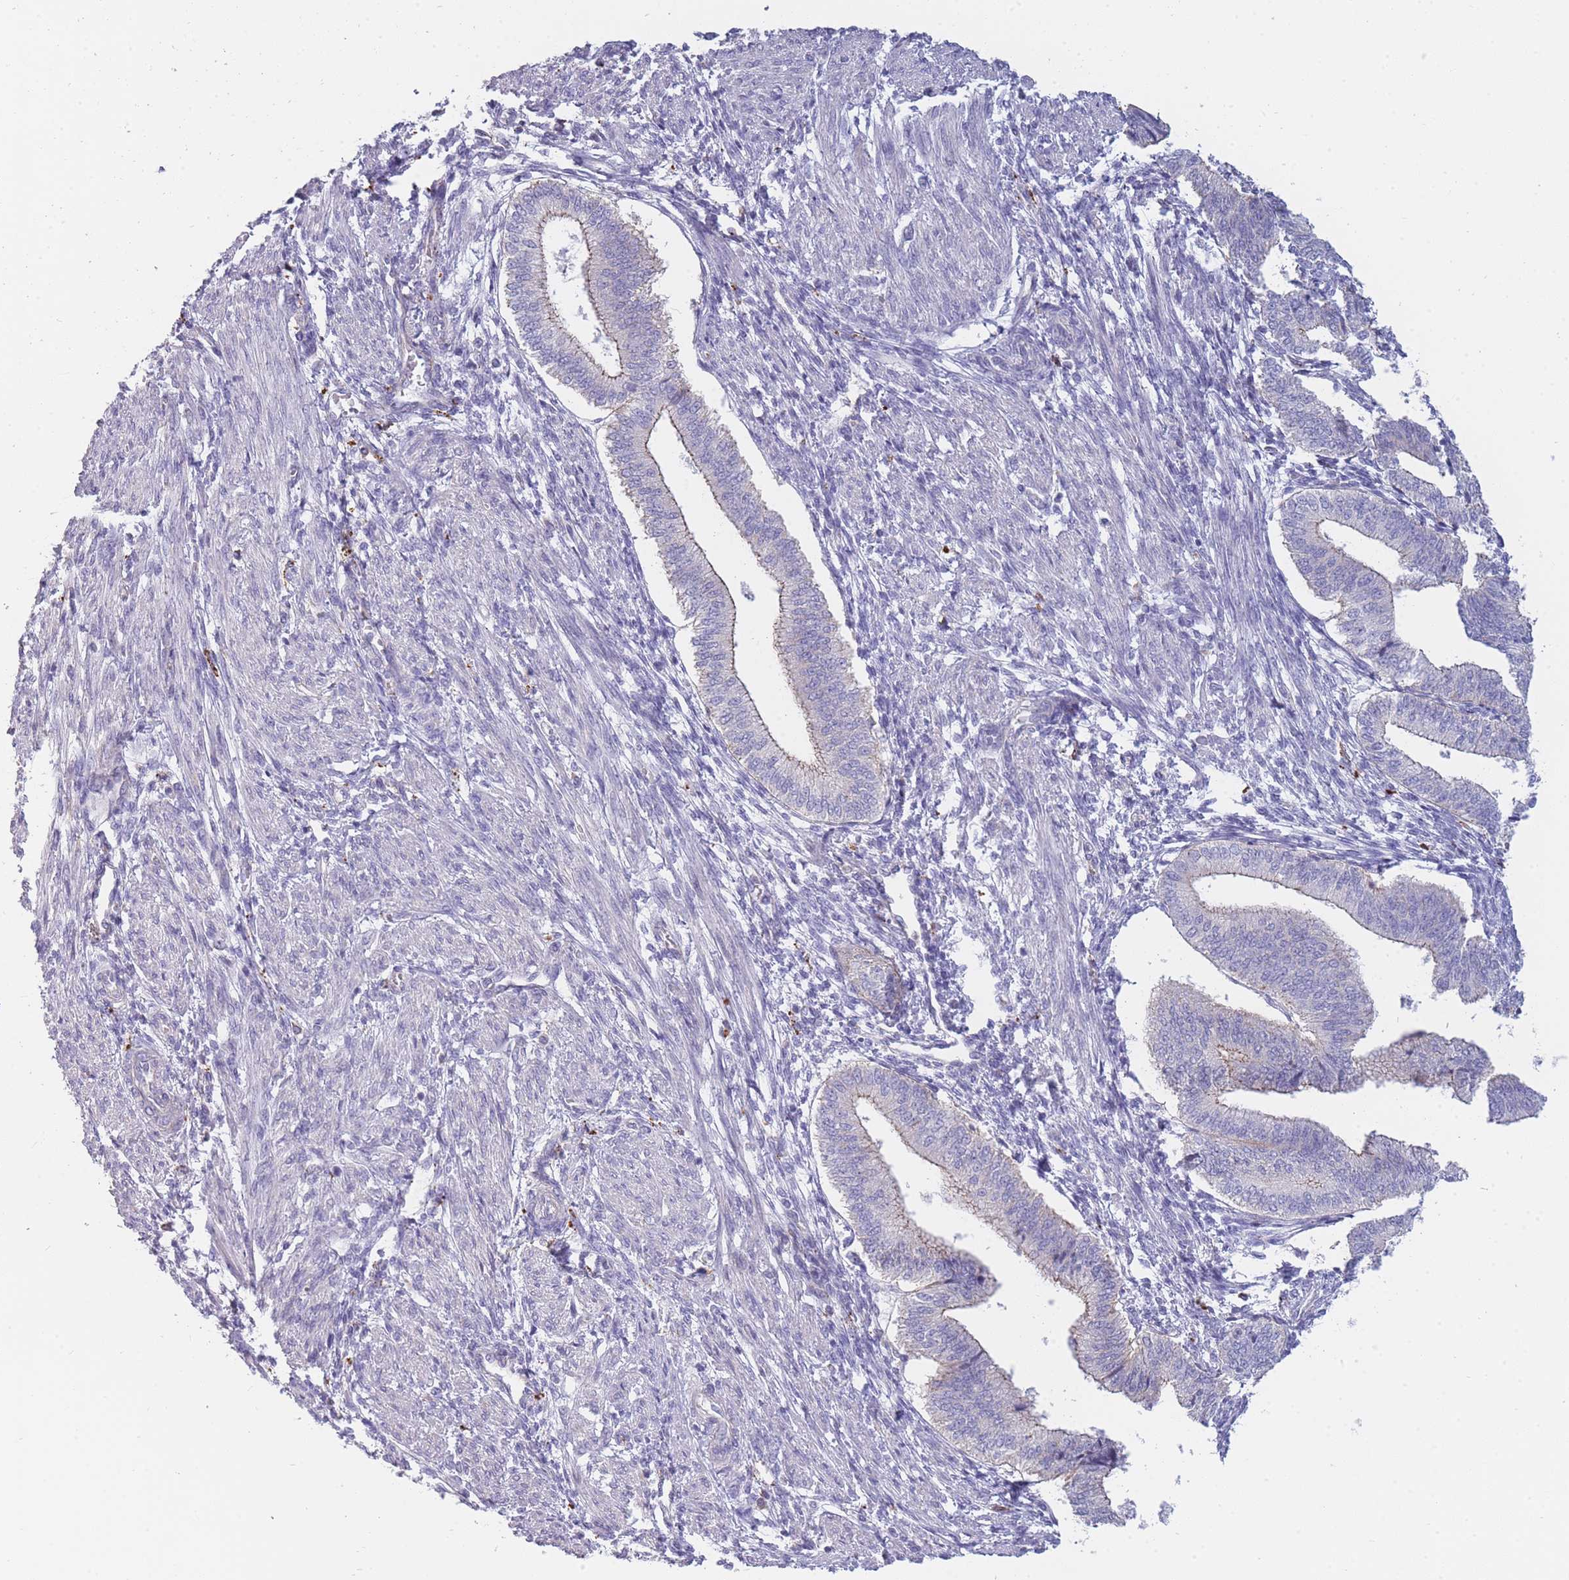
{"staining": {"intensity": "negative", "quantity": "none", "location": "none"}, "tissue": "endometrium", "cell_type": "Cells in endometrial stroma", "image_type": "normal", "snomed": [{"axis": "morphology", "description": "Normal tissue, NOS"}, {"axis": "topography", "description": "Endometrium"}], "caption": "Cells in endometrial stroma show no significant expression in normal endometrium. Nuclei are stained in blue.", "gene": "TRIM61", "patient": {"sex": "female", "age": 34}}